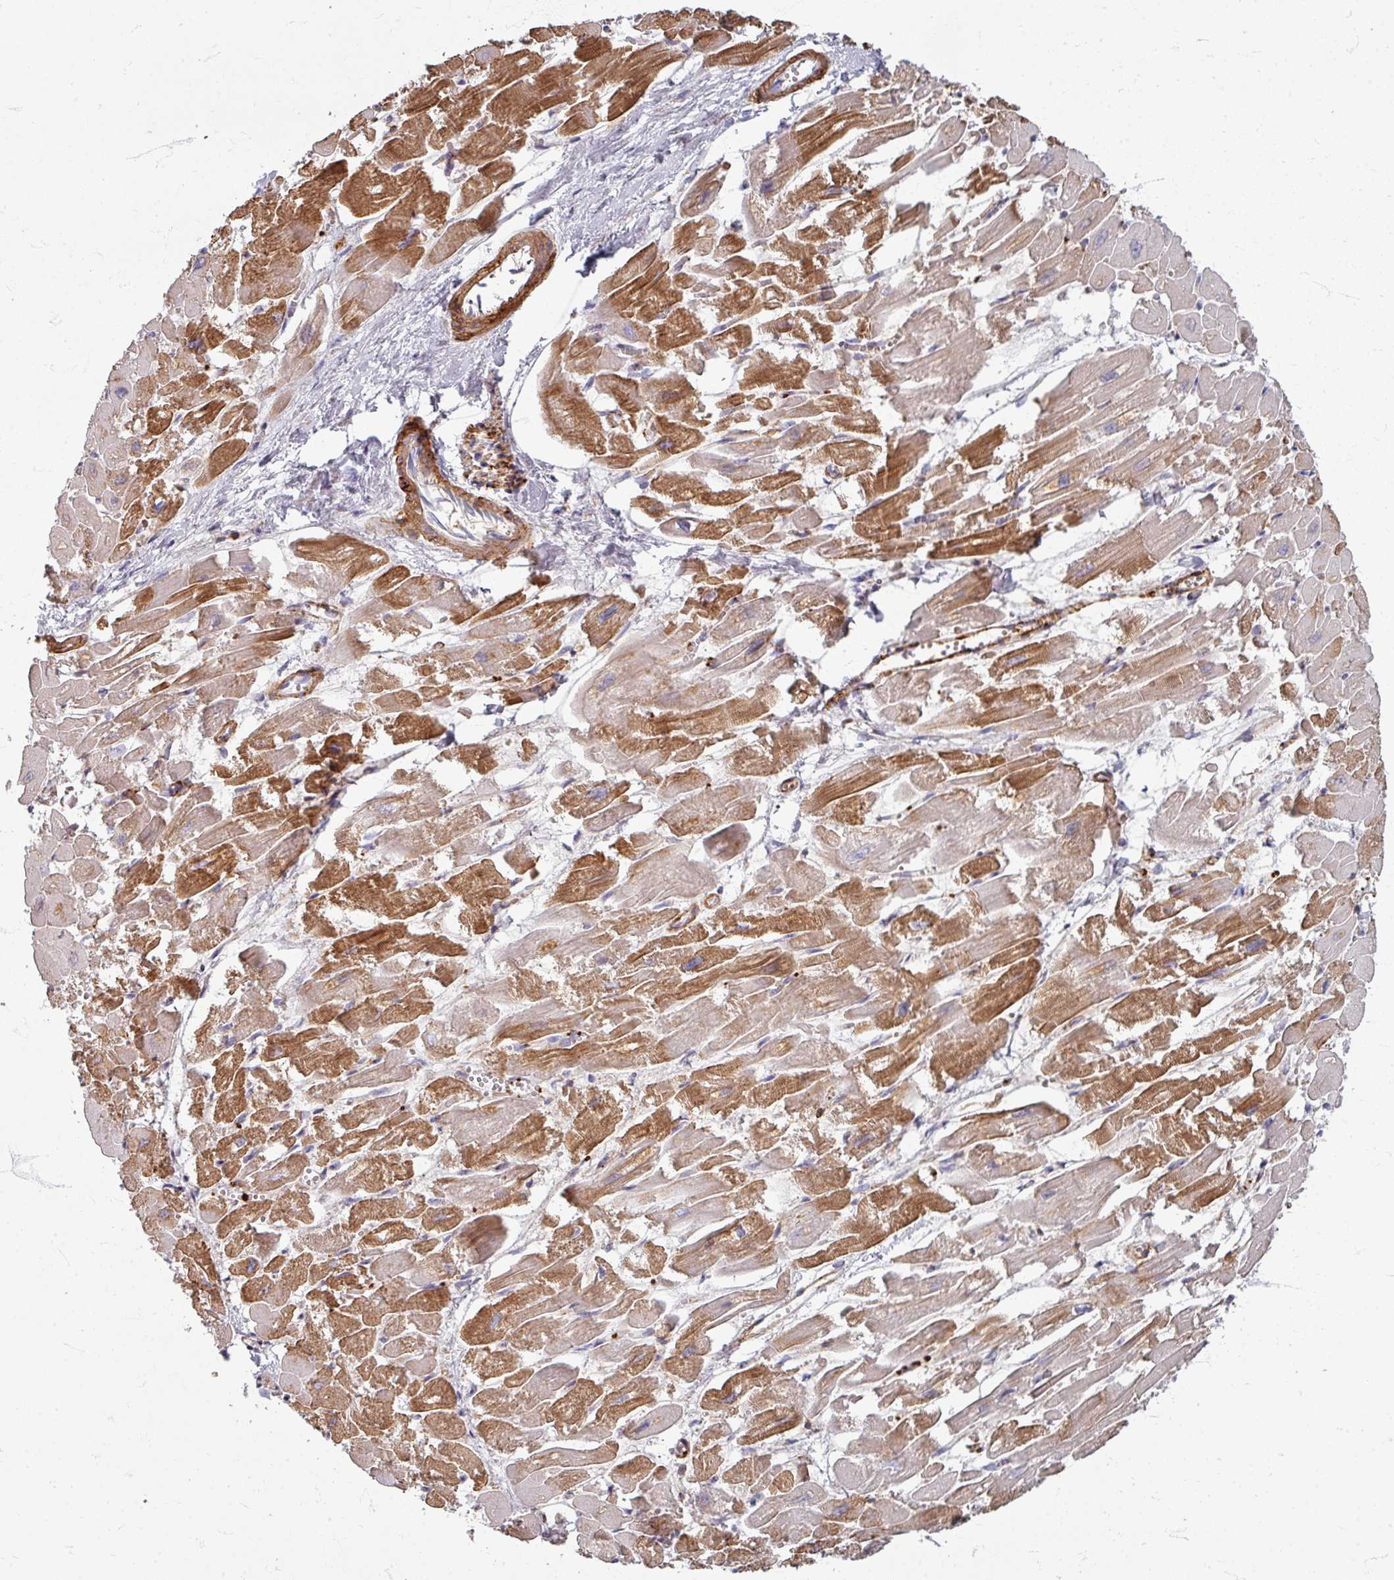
{"staining": {"intensity": "strong", "quantity": "25%-75%", "location": "cytoplasmic/membranous"}, "tissue": "heart muscle", "cell_type": "Cardiomyocytes", "image_type": "normal", "snomed": [{"axis": "morphology", "description": "Normal tissue, NOS"}, {"axis": "topography", "description": "Heart"}], "caption": "This is a histology image of immunohistochemistry staining of normal heart muscle, which shows strong positivity in the cytoplasmic/membranous of cardiomyocytes.", "gene": "GABARAPL1", "patient": {"sex": "male", "age": 54}}